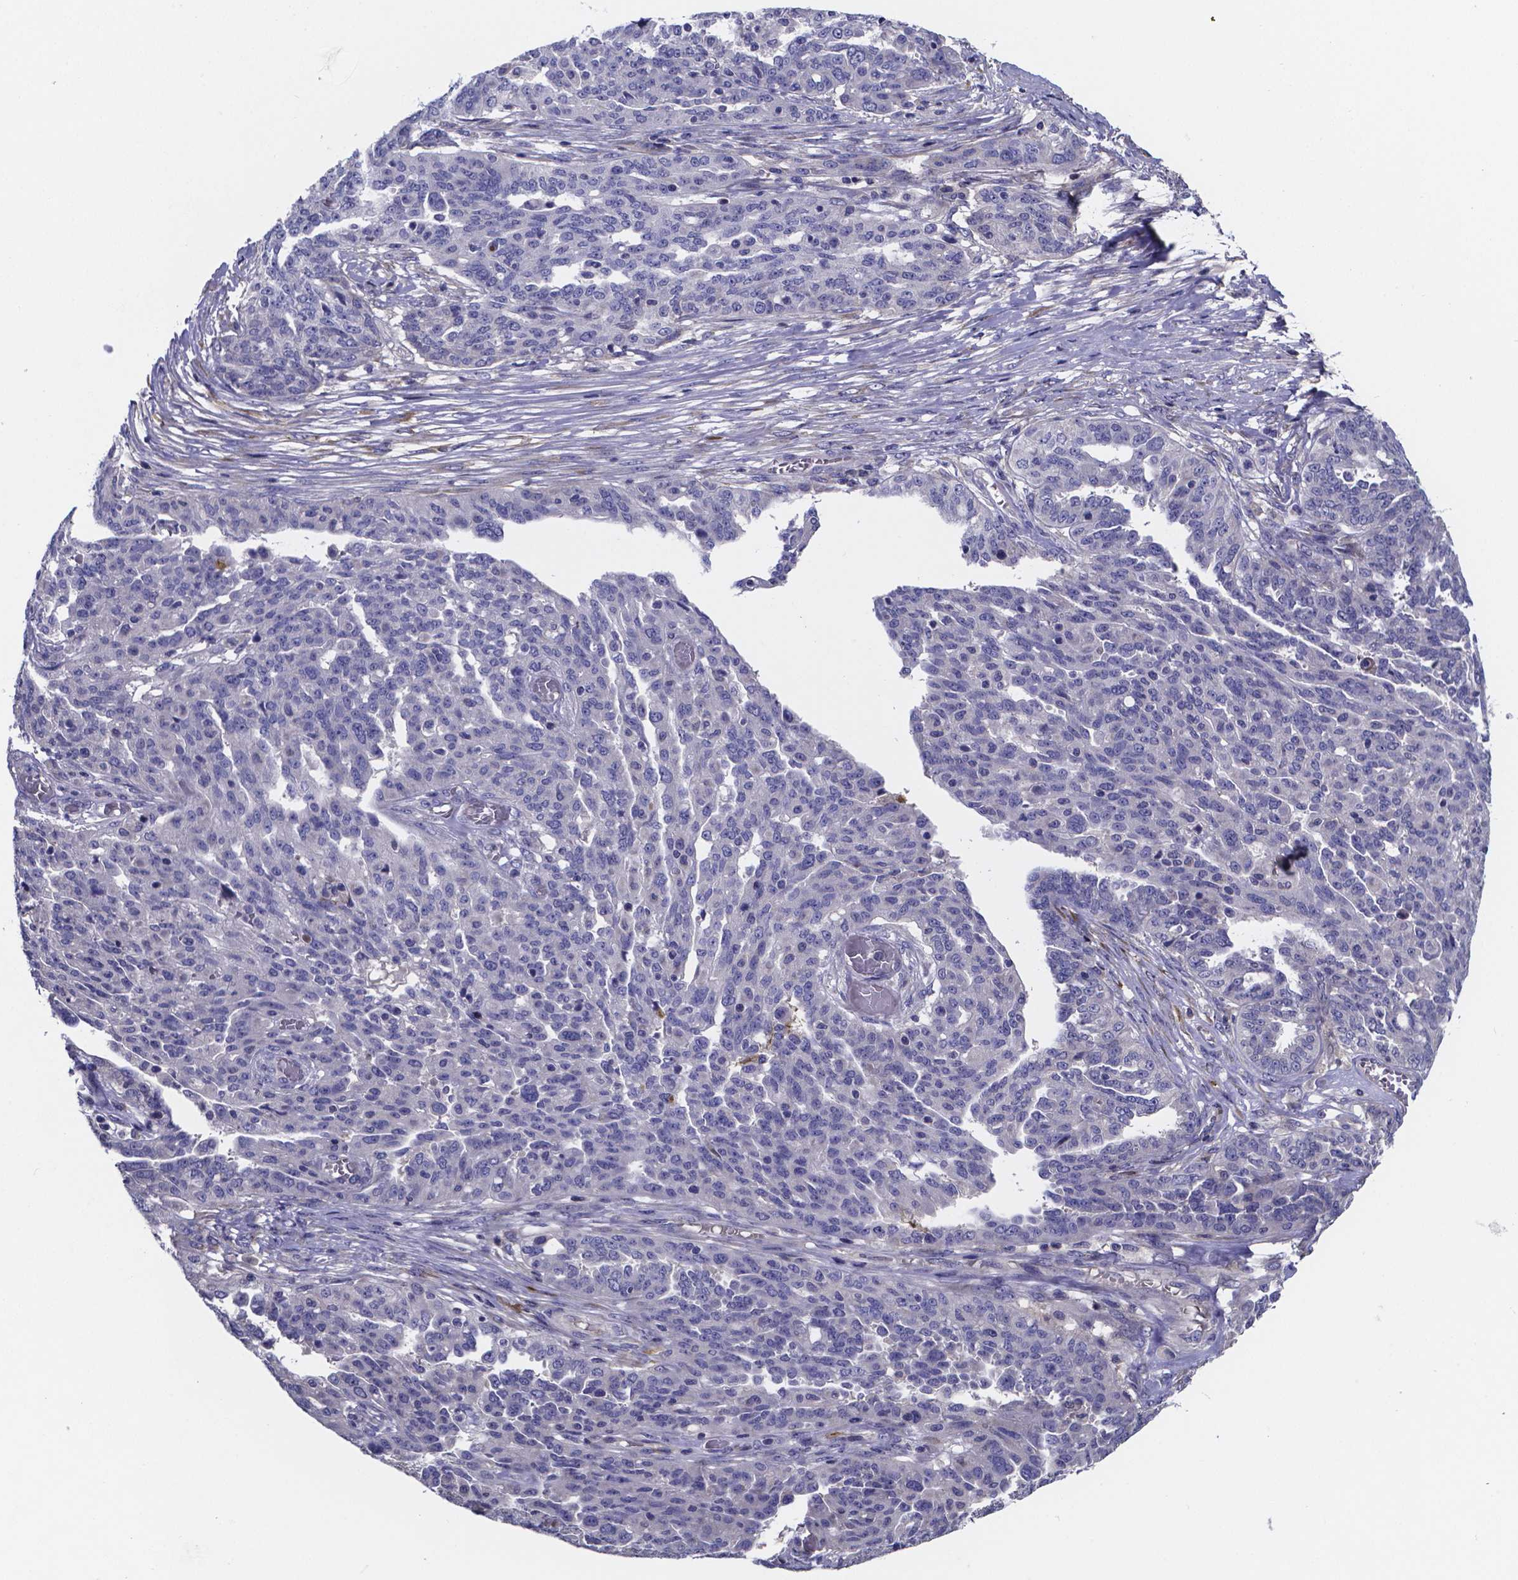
{"staining": {"intensity": "negative", "quantity": "none", "location": "none"}, "tissue": "ovarian cancer", "cell_type": "Tumor cells", "image_type": "cancer", "snomed": [{"axis": "morphology", "description": "Cystadenocarcinoma, serous, NOS"}, {"axis": "topography", "description": "Ovary"}], "caption": "There is no significant positivity in tumor cells of ovarian cancer.", "gene": "SFRP4", "patient": {"sex": "female", "age": 67}}